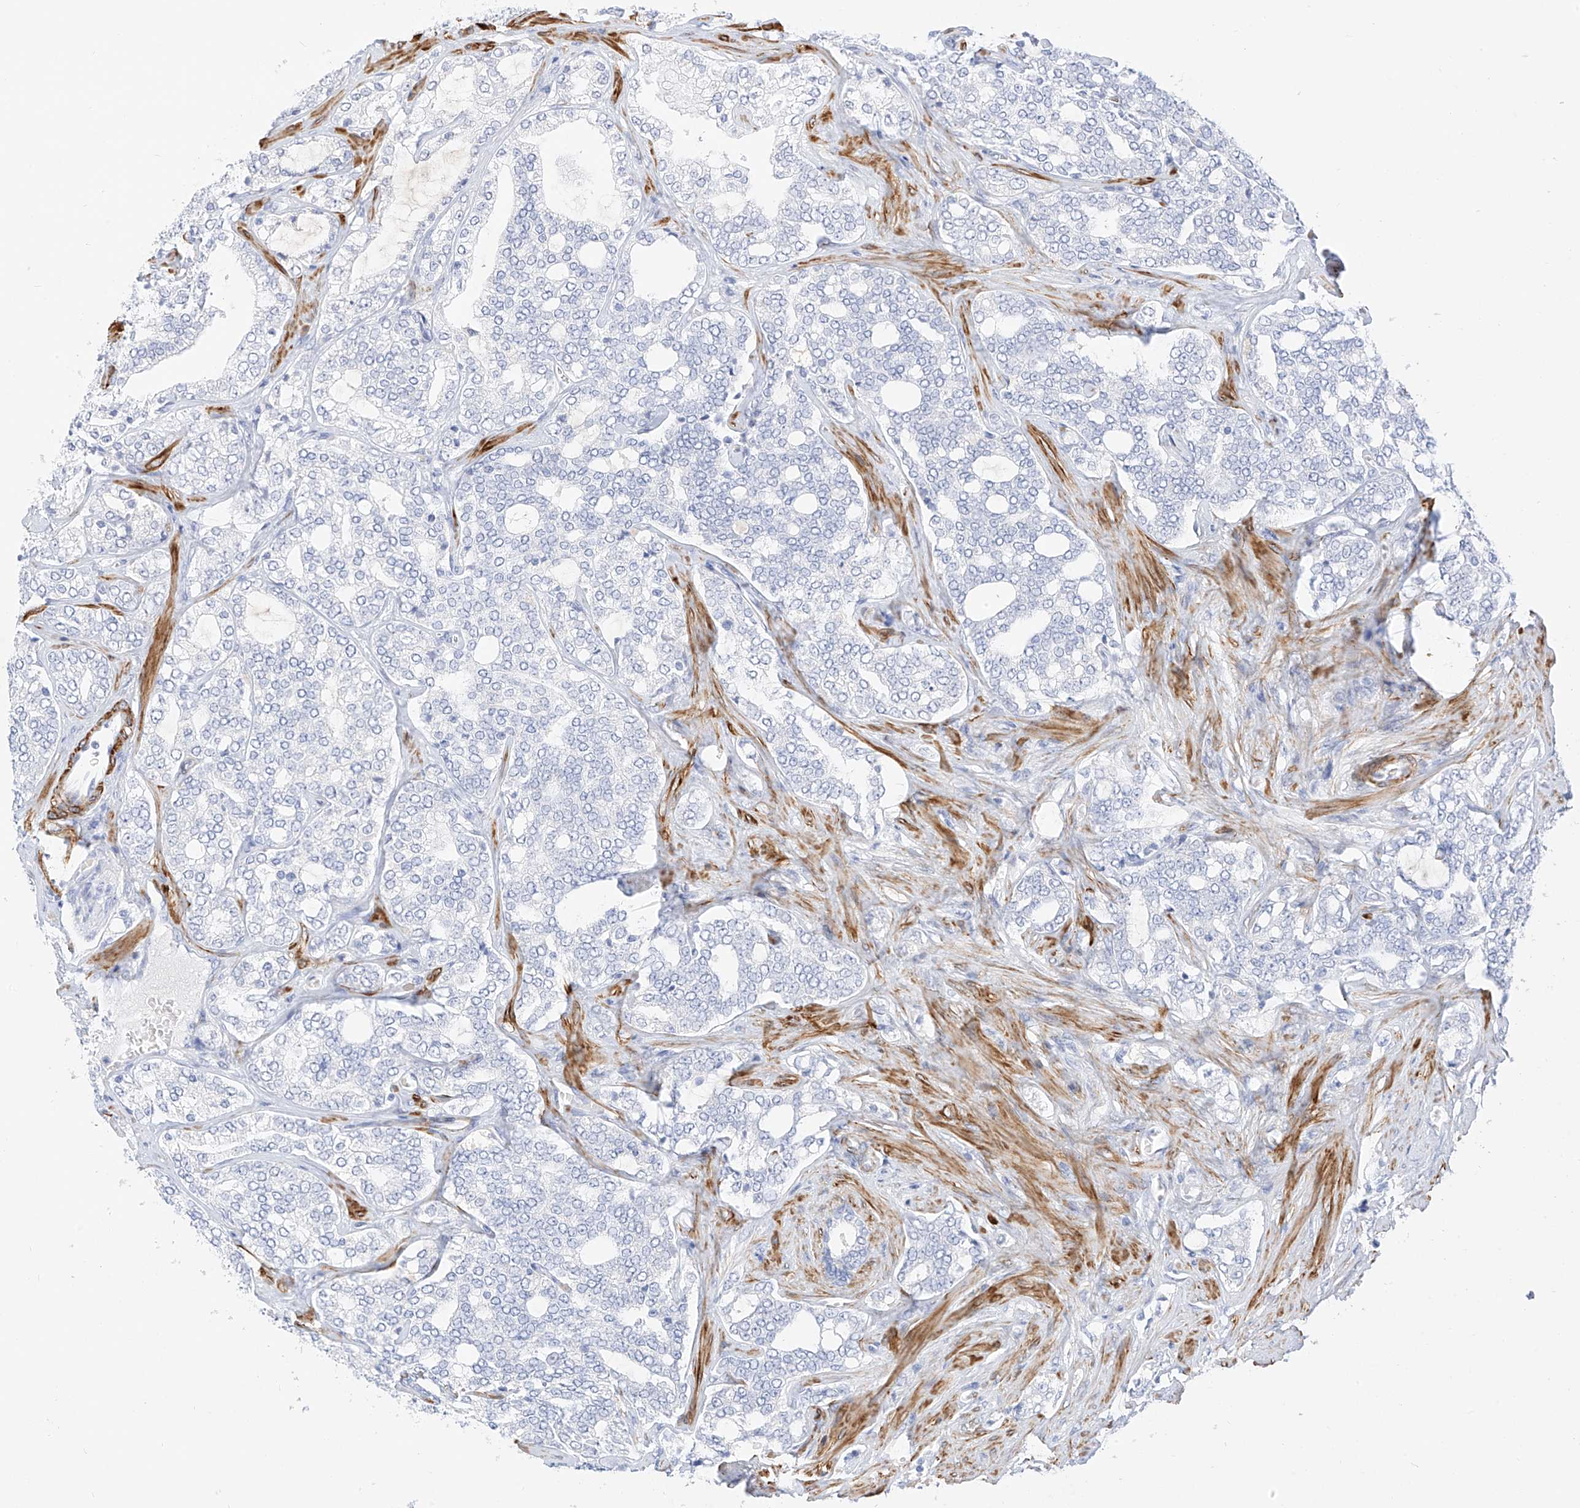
{"staining": {"intensity": "negative", "quantity": "none", "location": "none"}, "tissue": "prostate cancer", "cell_type": "Tumor cells", "image_type": "cancer", "snomed": [{"axis": "morphology", "description": "Adenocarcinoma, High grade"}, {"axis": "topography", "description": "Prostate"}], "caption": "An IHC image of prostate cancer (high-grade adenocarcinoma) is shown. There is no staining in tumor cells of prostate cancer (high-grade adenocarcinoma).", "gene": "ST3GAL5", "patient": {"sex": "male", "age": 64}}